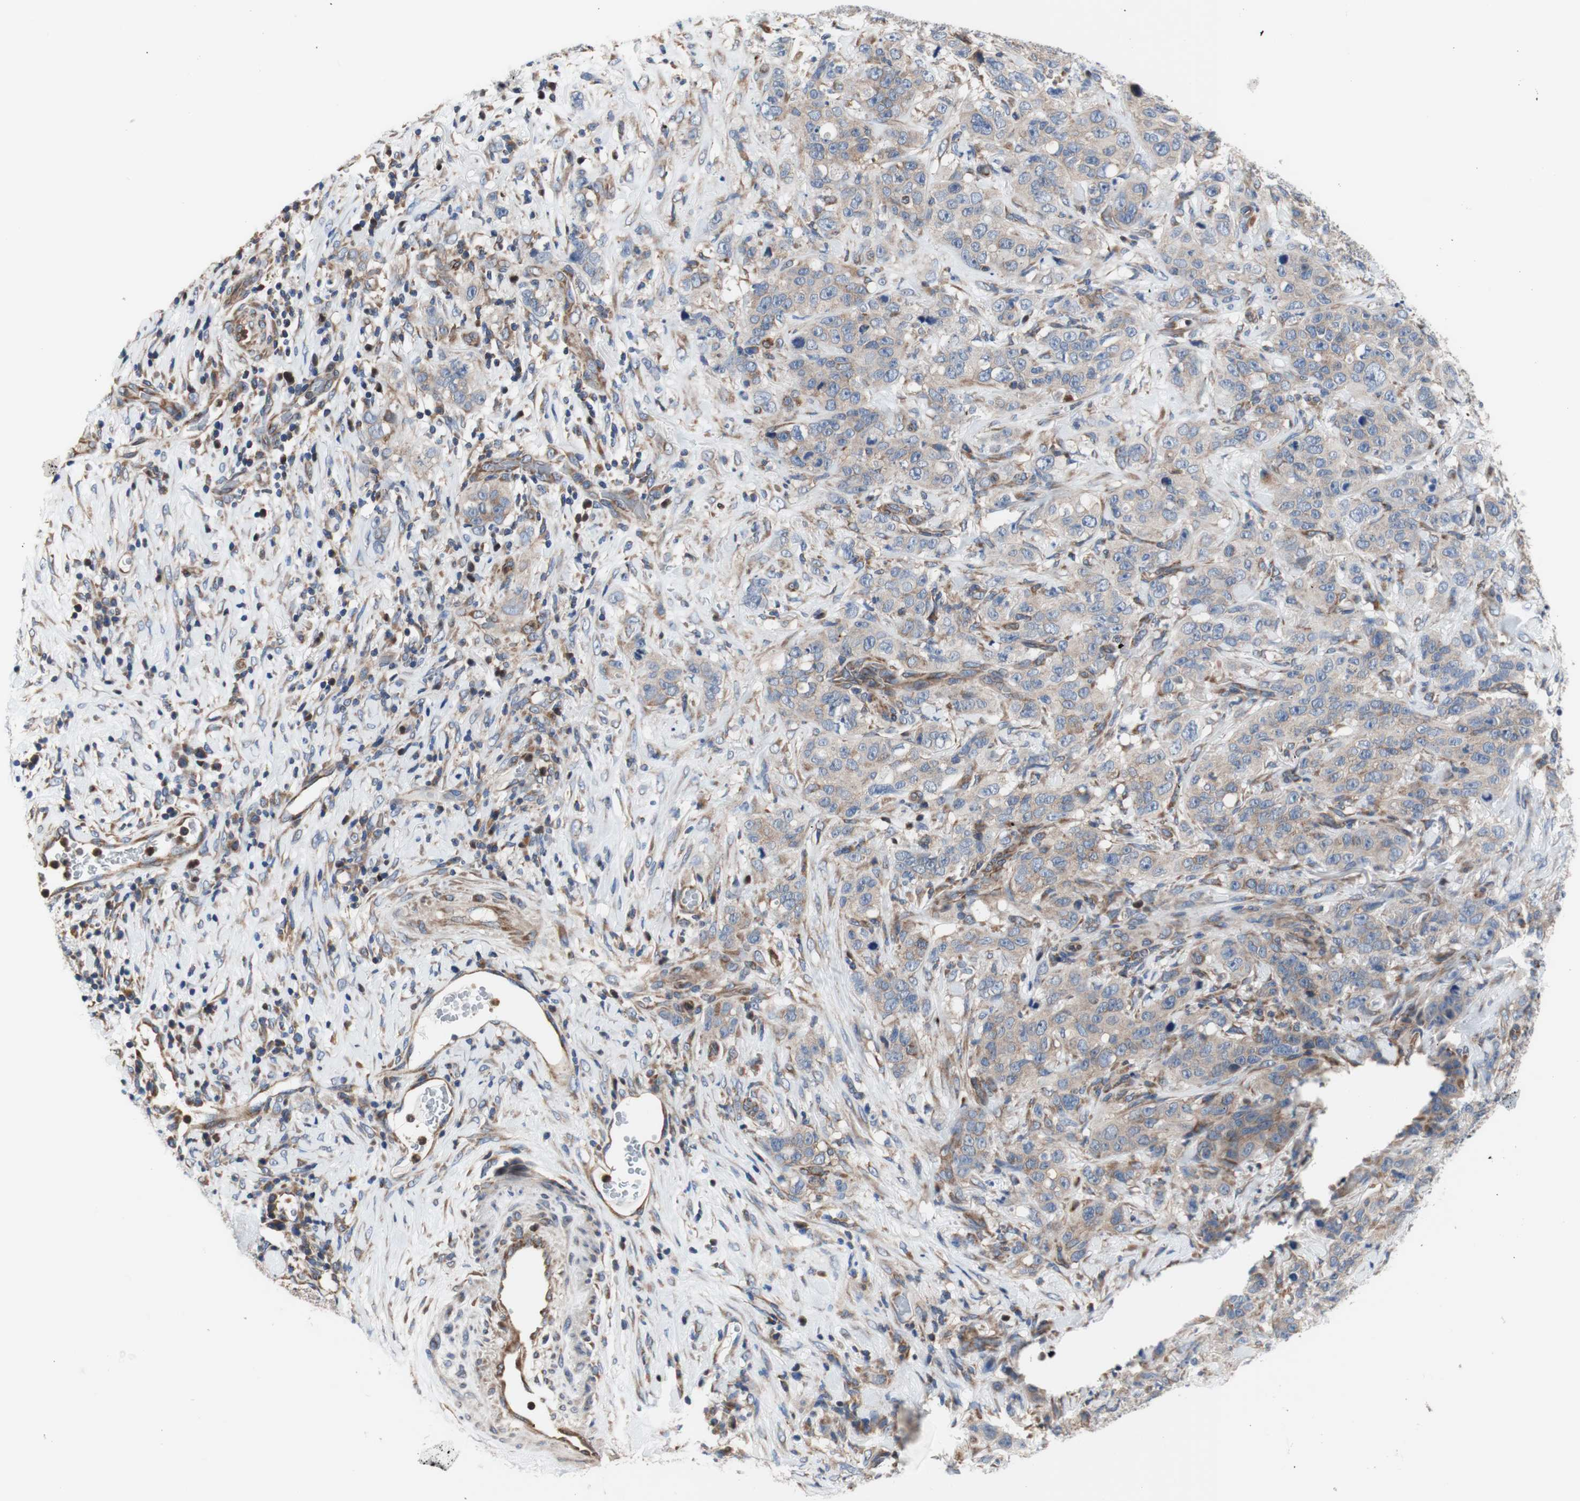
{"staining": {"intensity": "weak", "quantity": ">75%", "location": "cytoplasmic/membranous"}, "tissue": "stomach cancer", "cell_type": "Tumor cells", "image_type": "cancer", "snomed": [{"axis": "morphology", "description": "Adenocarcinoma, NOS"}, {"axis": "topography", "description": "Stomach"}], "caption": "Tumor cells show weak cytoplasmic/membranous expression in approximately >75% of cells in adenocarcinoma (stomach).", "gene": "FMR1", "patient": {"sex": "male", "age": 48}}